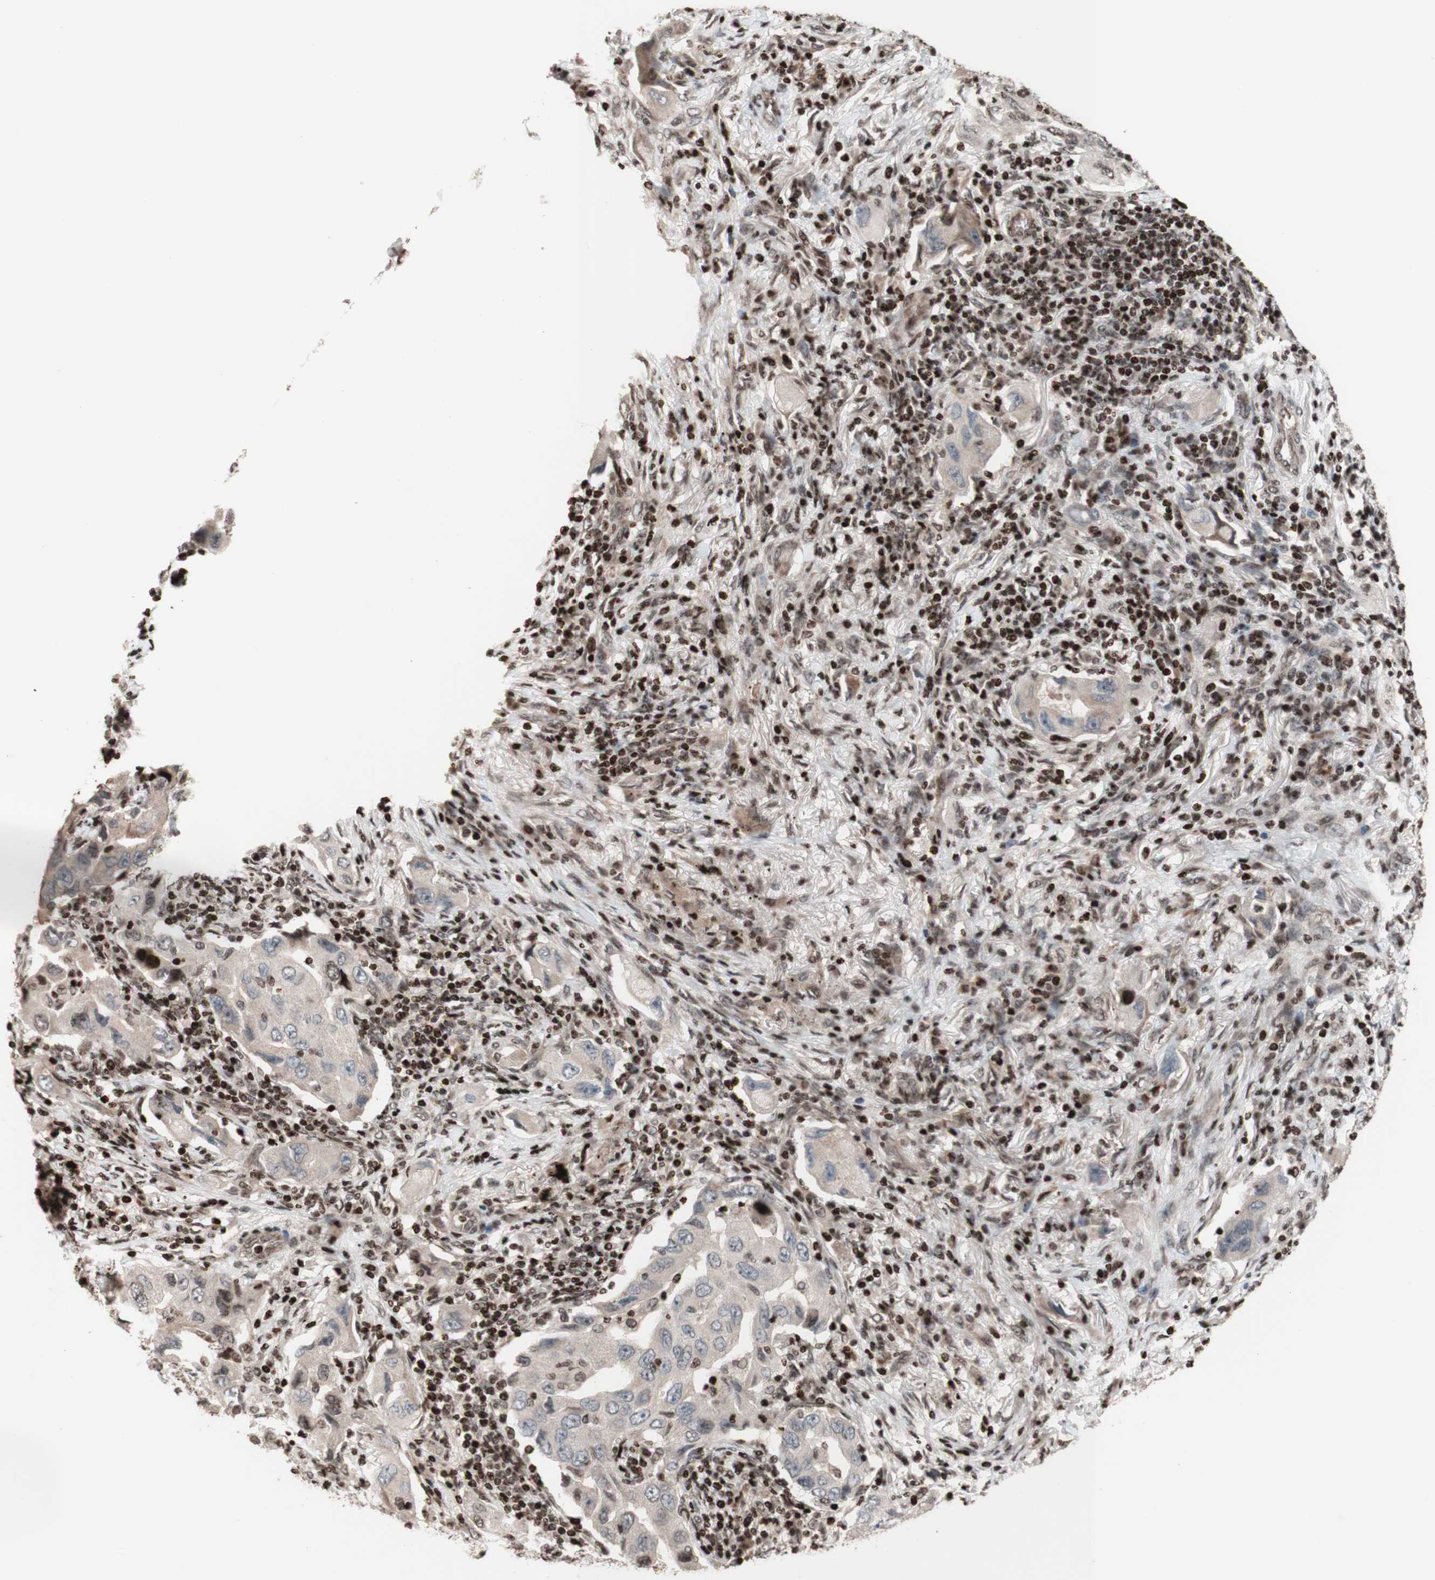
{"staining": {"intensity": "negative", "quantity": "none", "location": "none"}, "tissue": "lung cancer", "cell_type": "Tumor cells", "image_type": "cancer", "snomed": [{"axis": "morphology", "description": "Adenocarcinoma, NOS"}, {"axis": "topography", "description": "Lung"}], "caption": "Micrograph shows no protein expression in tumor cells of lung cancer (adenocarcinoma) tissue.", "gene": "POLA1", "patient": {"sex": "female", "age": 65}}